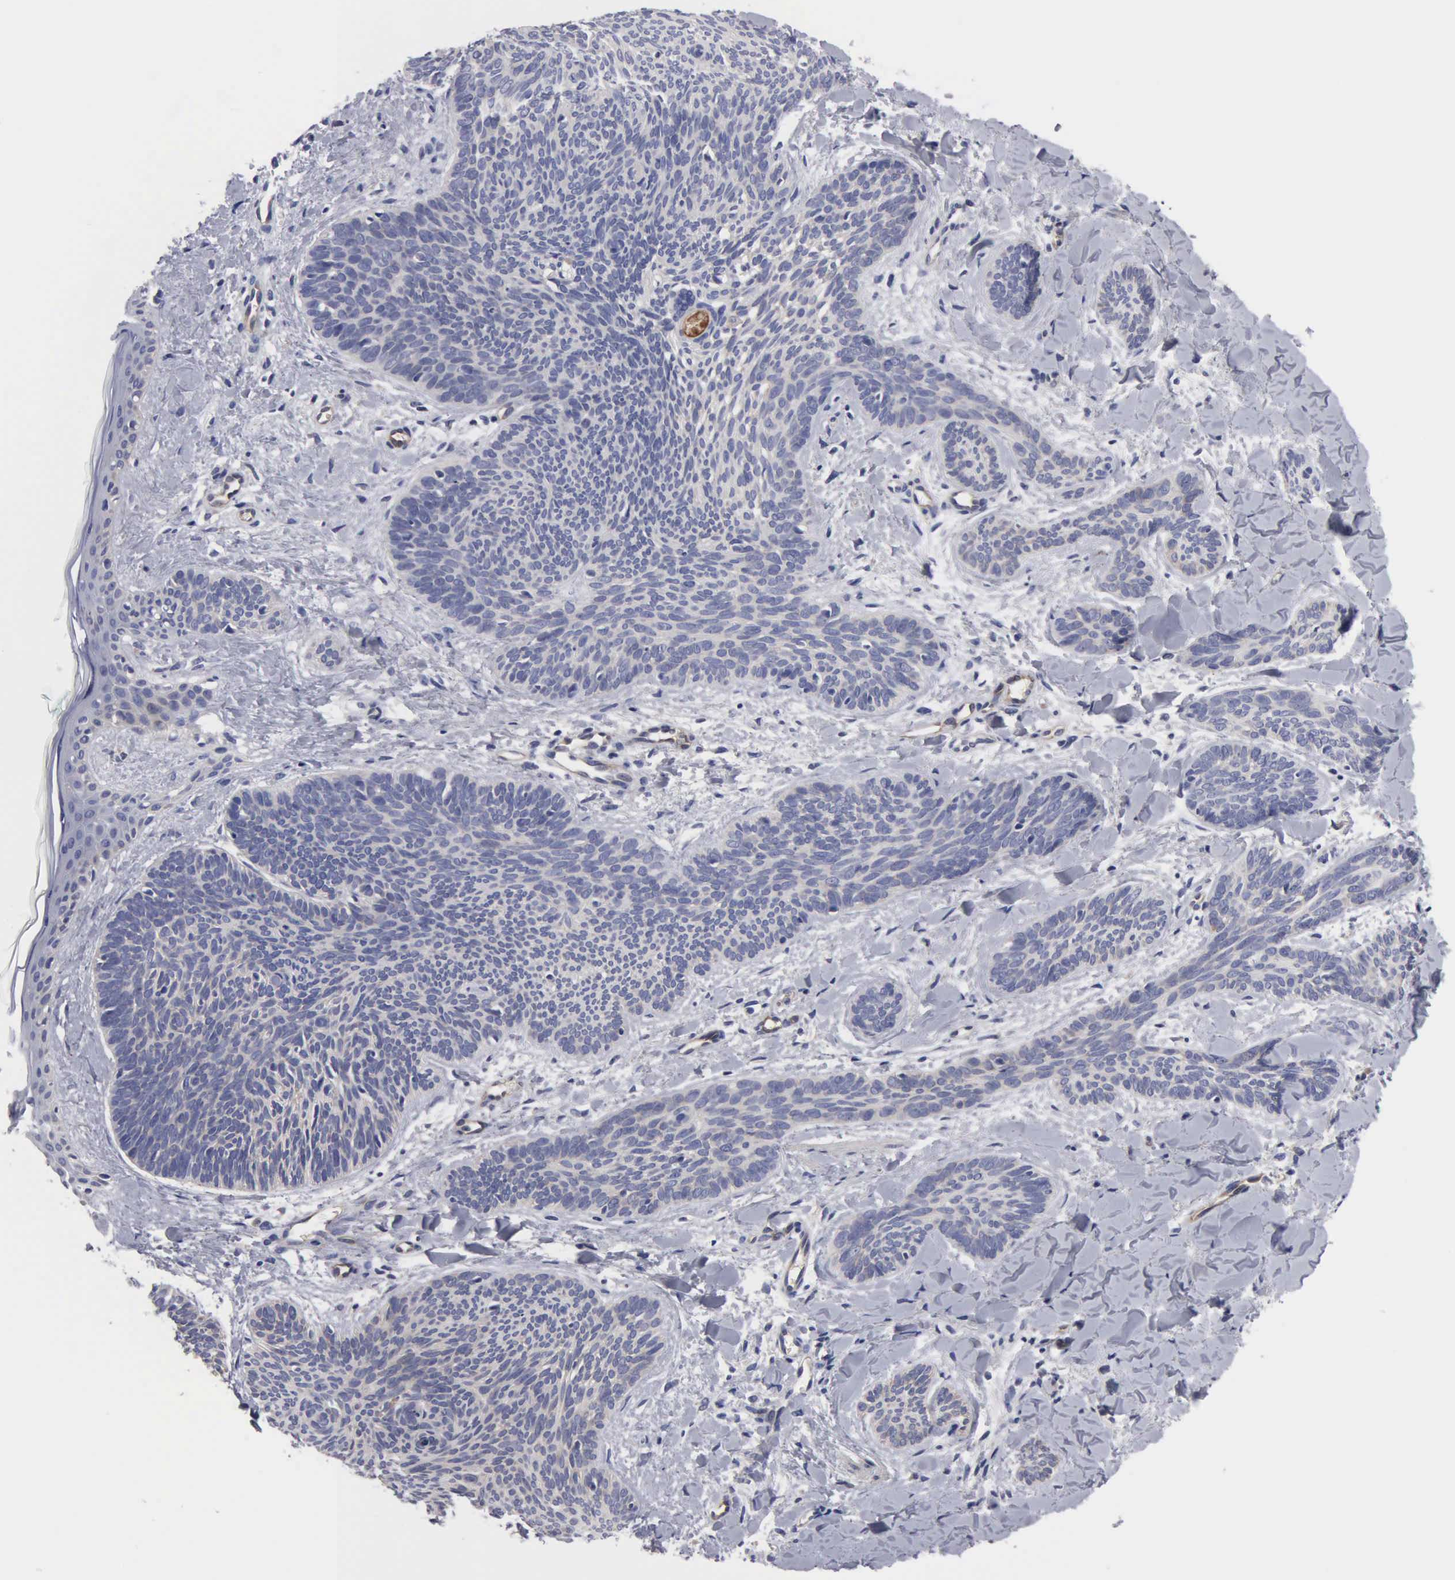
{"staining": {"intensity": "weak", "quantity": "25%-75%", "location": "cytoplasmic/membranous"}, "tissue": "skin cancer", "cell_type": "Tumor cells", "image_type": "cancer", "snomed": [{"axis": "morphology", "description": "Basal cell carcinoma"}, {"axis": "topography", "description": "Skin"}], "caption": "Skin basal cell carcinoma stained with a brown dye demonstrates weak cytoplasmic/membranous positive positivity in about 25%-75% of tumor cells.", "gene": "RDX", "patient": {"sex": "female", "age": 81}}